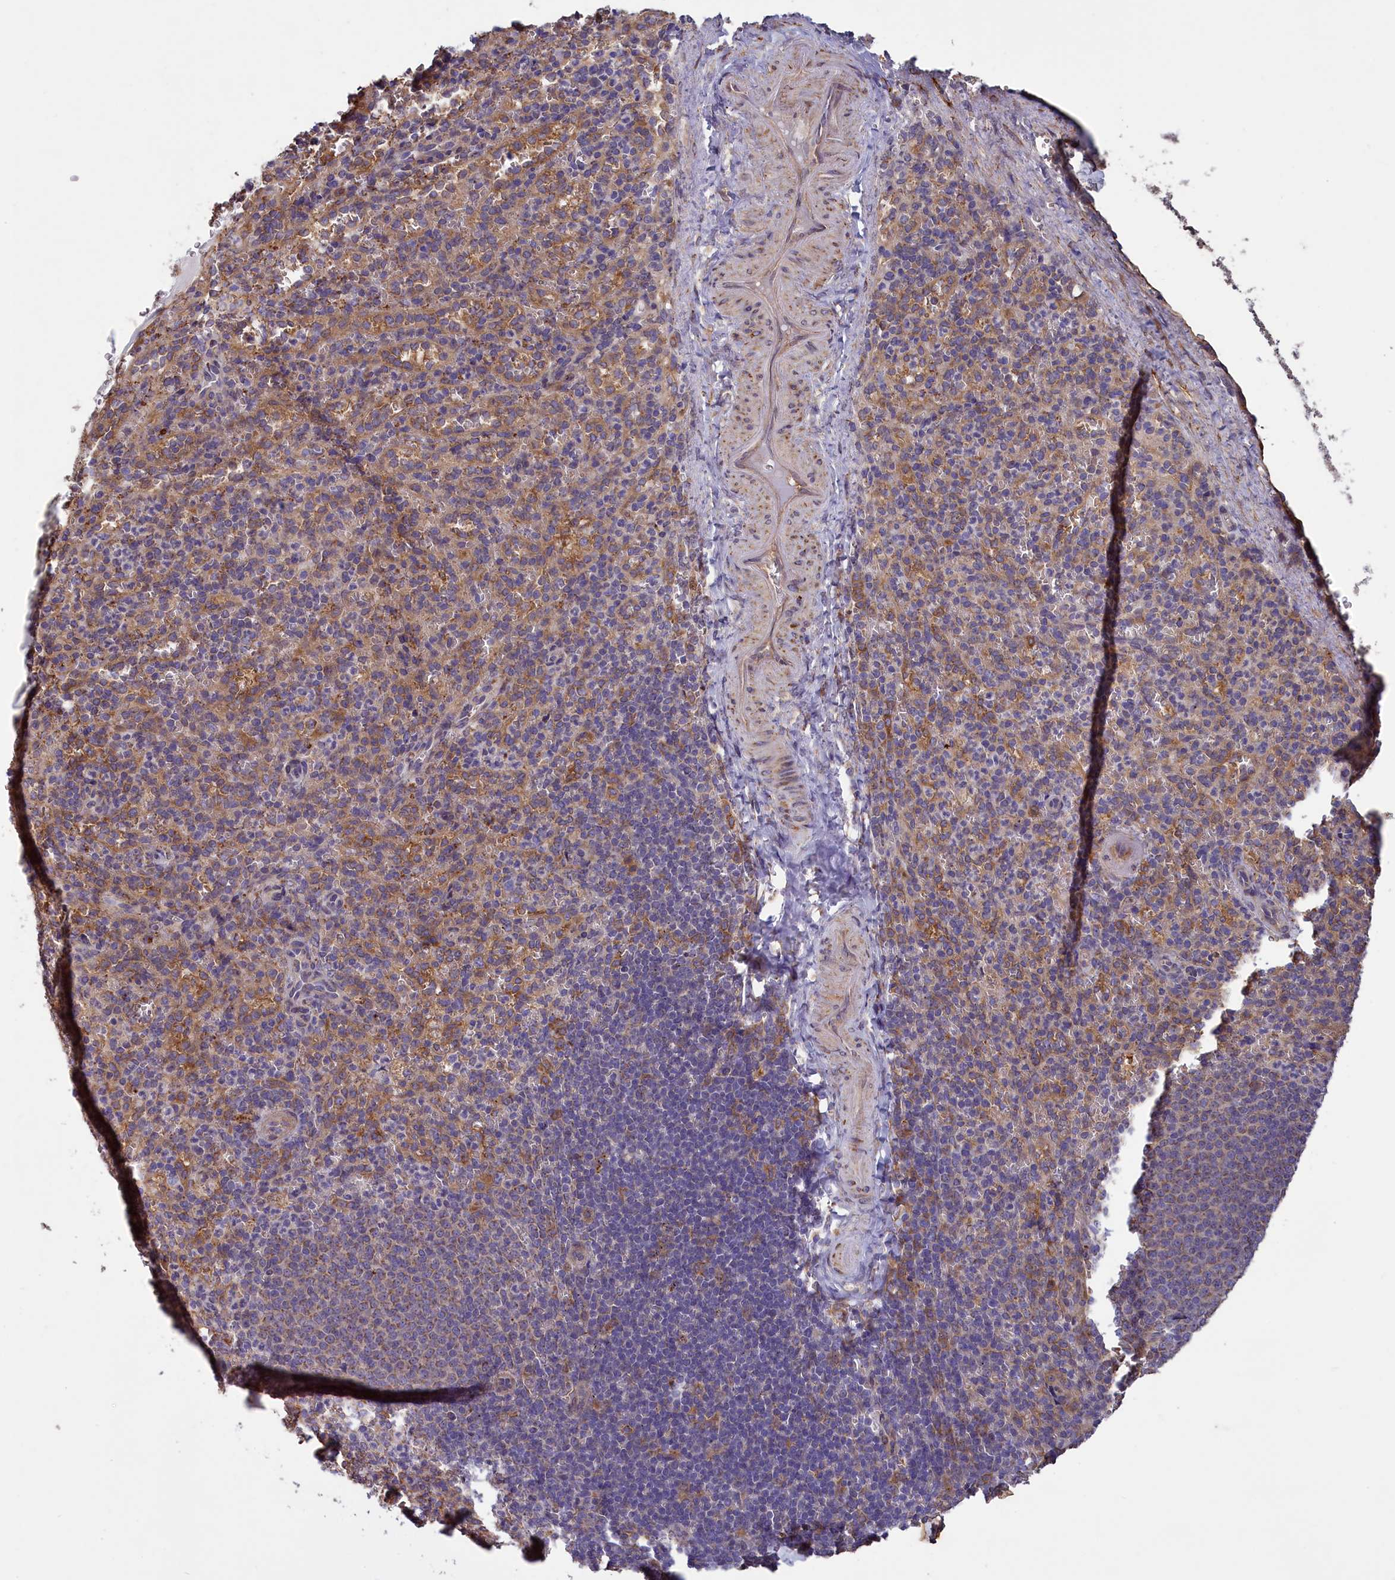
{"staining": {"intensity": "negative", "quantity": "none", "location": "none"}, "tissue": "spleen", "cell_type": "Cells in red pulp", "image_type": "normal", "snomed": [{"axis": "morphology", "description": "Normal tissue, NOS"}, {"axis": "topography", "description": "Spleen"}], "caption": "IHC image of benign spleen: spleen stained with DAB (3,3'-diaminobenzidine) demonstrates no significant protein positivity in cells in red pulp. (DAB (3,3'-diaminobenzidine) immunohistochemistry (IHC) with hematoxylin counter stain).", "gene": "ACAD8", "patient": {"sex": "female", "age": 21}}